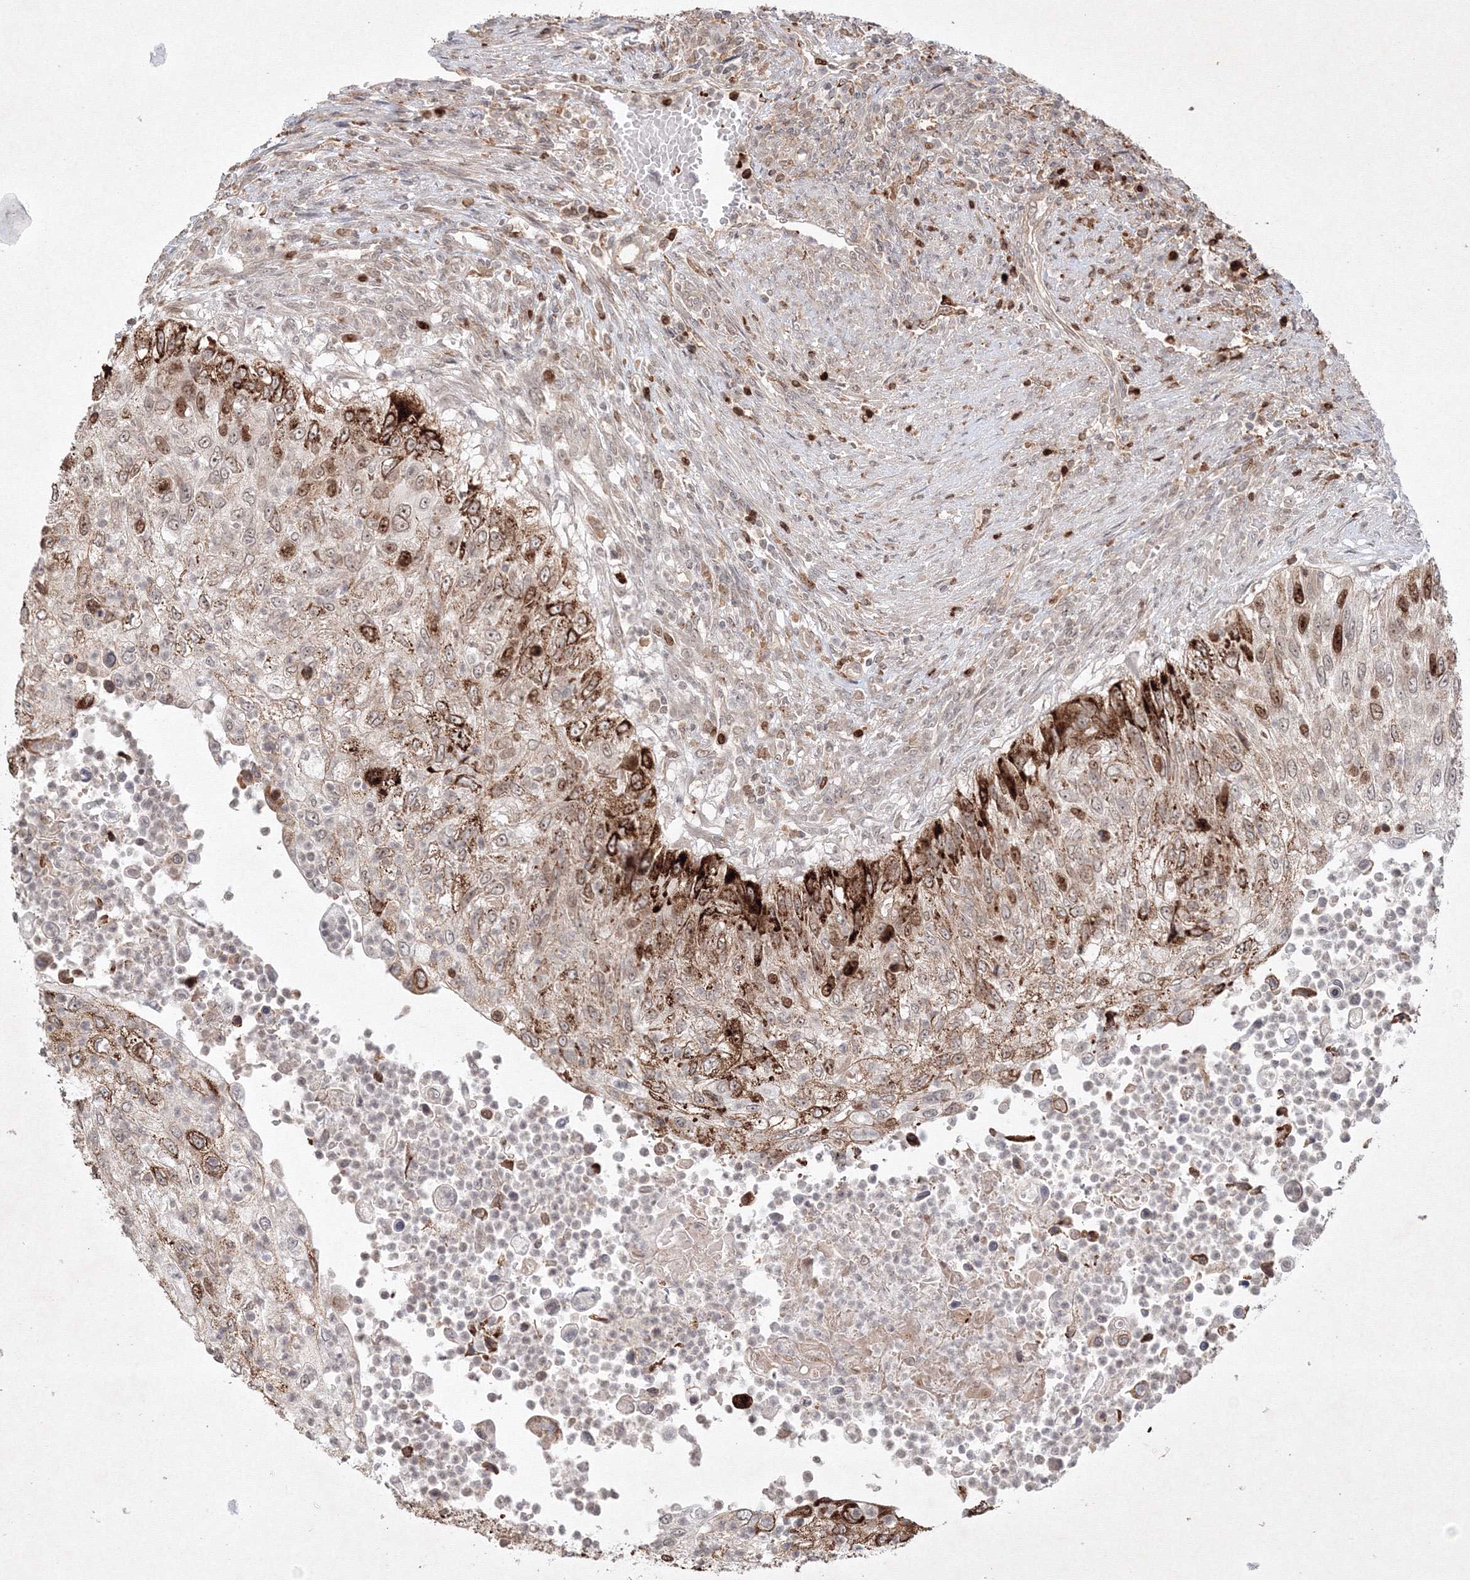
{"staining": {"intensity": "strong", "quantity": "25%-75%", "location": "cytoplasmic/membranous,nuclear"}, "tissue": "urothelial cancer", "cell_type": "Tumor cells", "image_type": "cancer", "snomed": [{"axis": "morphology", "description": "Urothelial carcinoma, High grade"}, {"axis": "topography", "description": "Urinary bladder"}], "caption": "There is high levels of strong cytoplasmic/membranous and nuclear staining in tumor cells of urothelial carcinoma (high-grade), as demonstrated by immunohistochemical staining (brown color).", "gene": "KIF20A", "patient": {"sex": "female", "age": 60}}